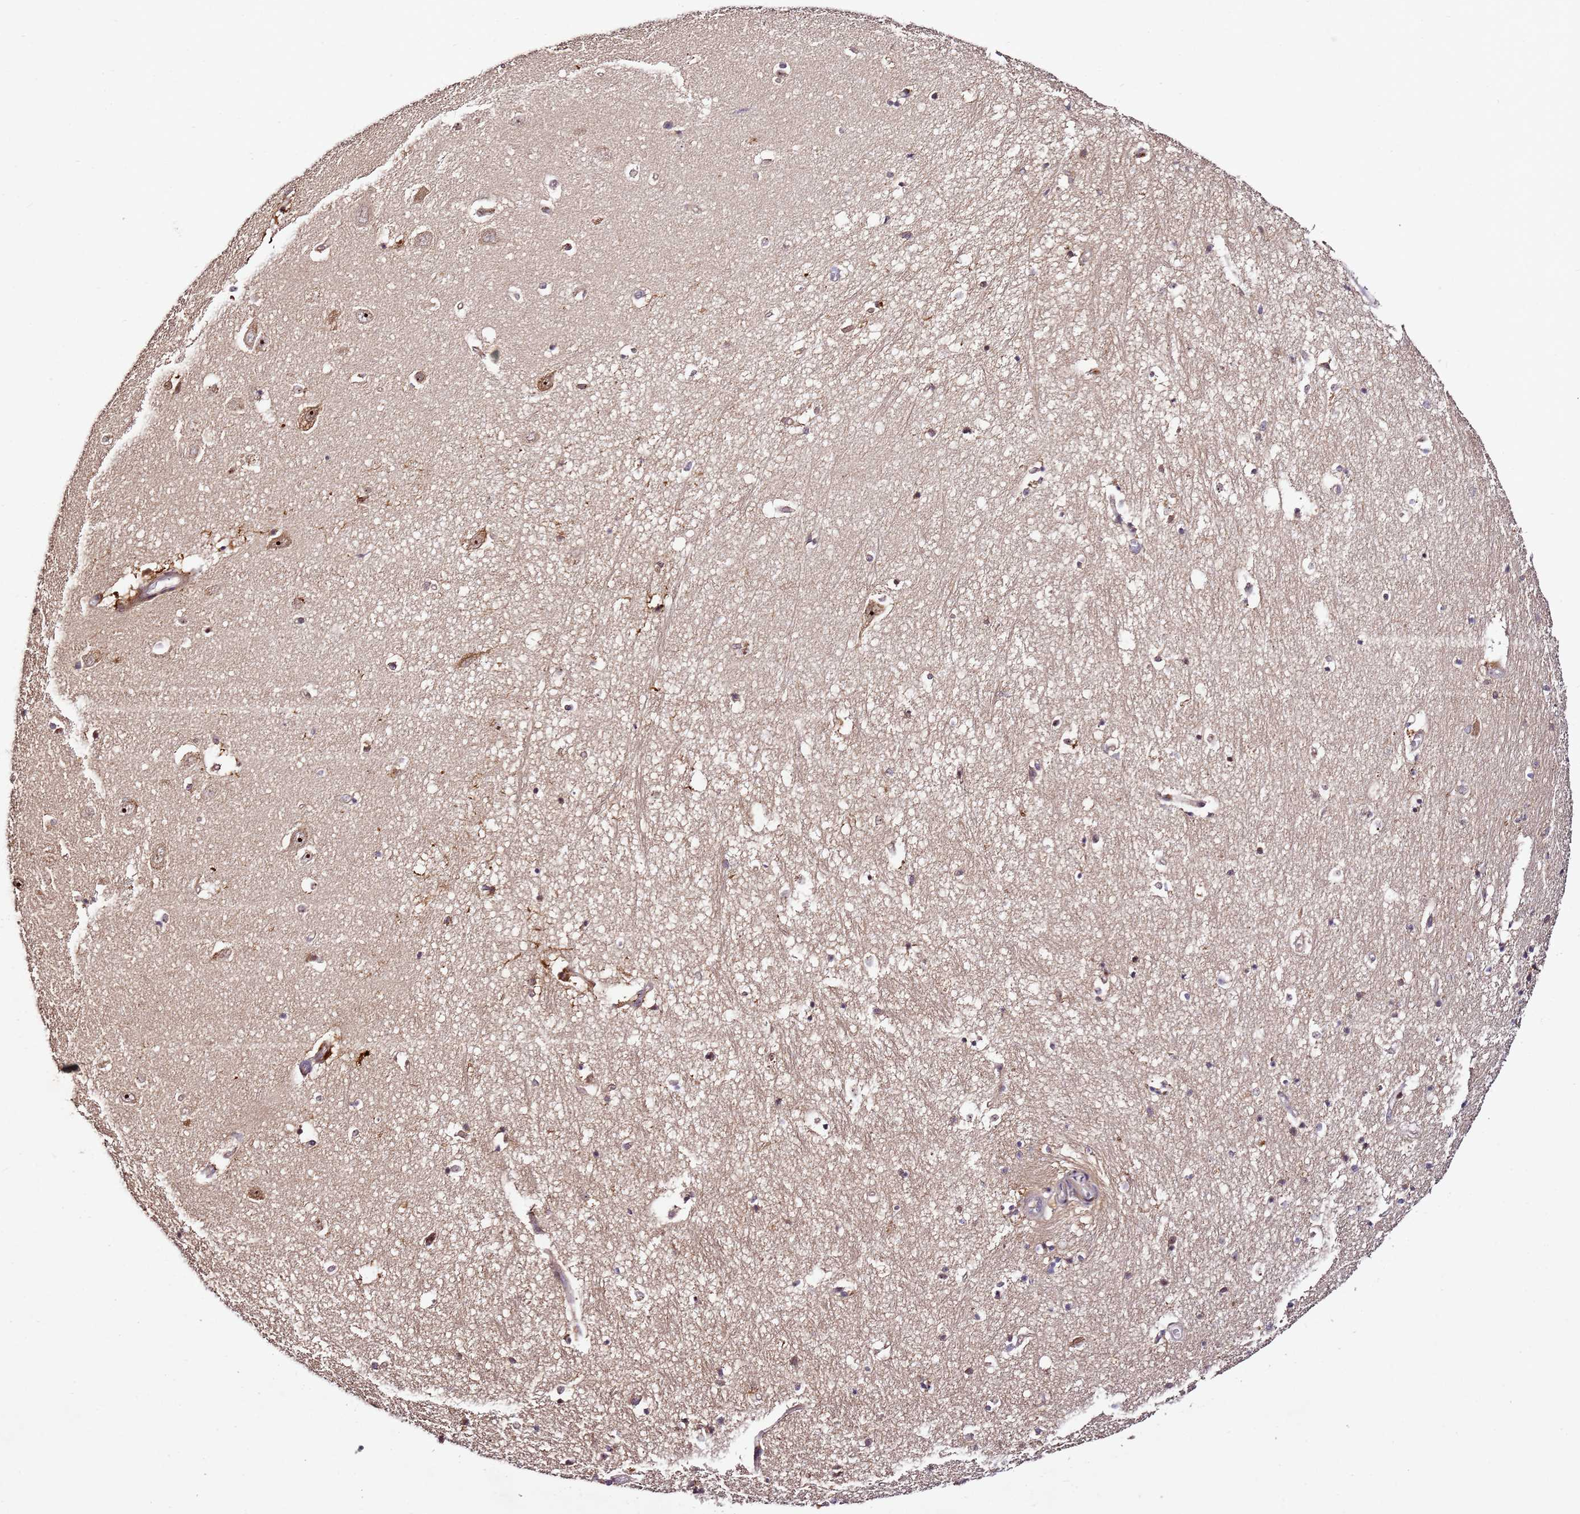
{"staining": {"intensity": "negative", "quantity": "none", "location": "none"}, "tissue": "hippocampus", "cell_type": "Glial cells", "image_type": "normal", "snomed": [{"axis": "morphology", "description": "Normal tissue, NOS"}, {"axis": "topography", "description": "Hippocampus"}], "caption": "Immunohistochemistry (IHC) of unremarkable human hippocampus shows no positivity in glial cells. (Stains: DAB immunohistochemistry with hematoxylin counter stain, Microscopy: brightfield microscopy at high magnification).", "gene": "DDX27", "patient": {"sex": "female", "age": 64}}